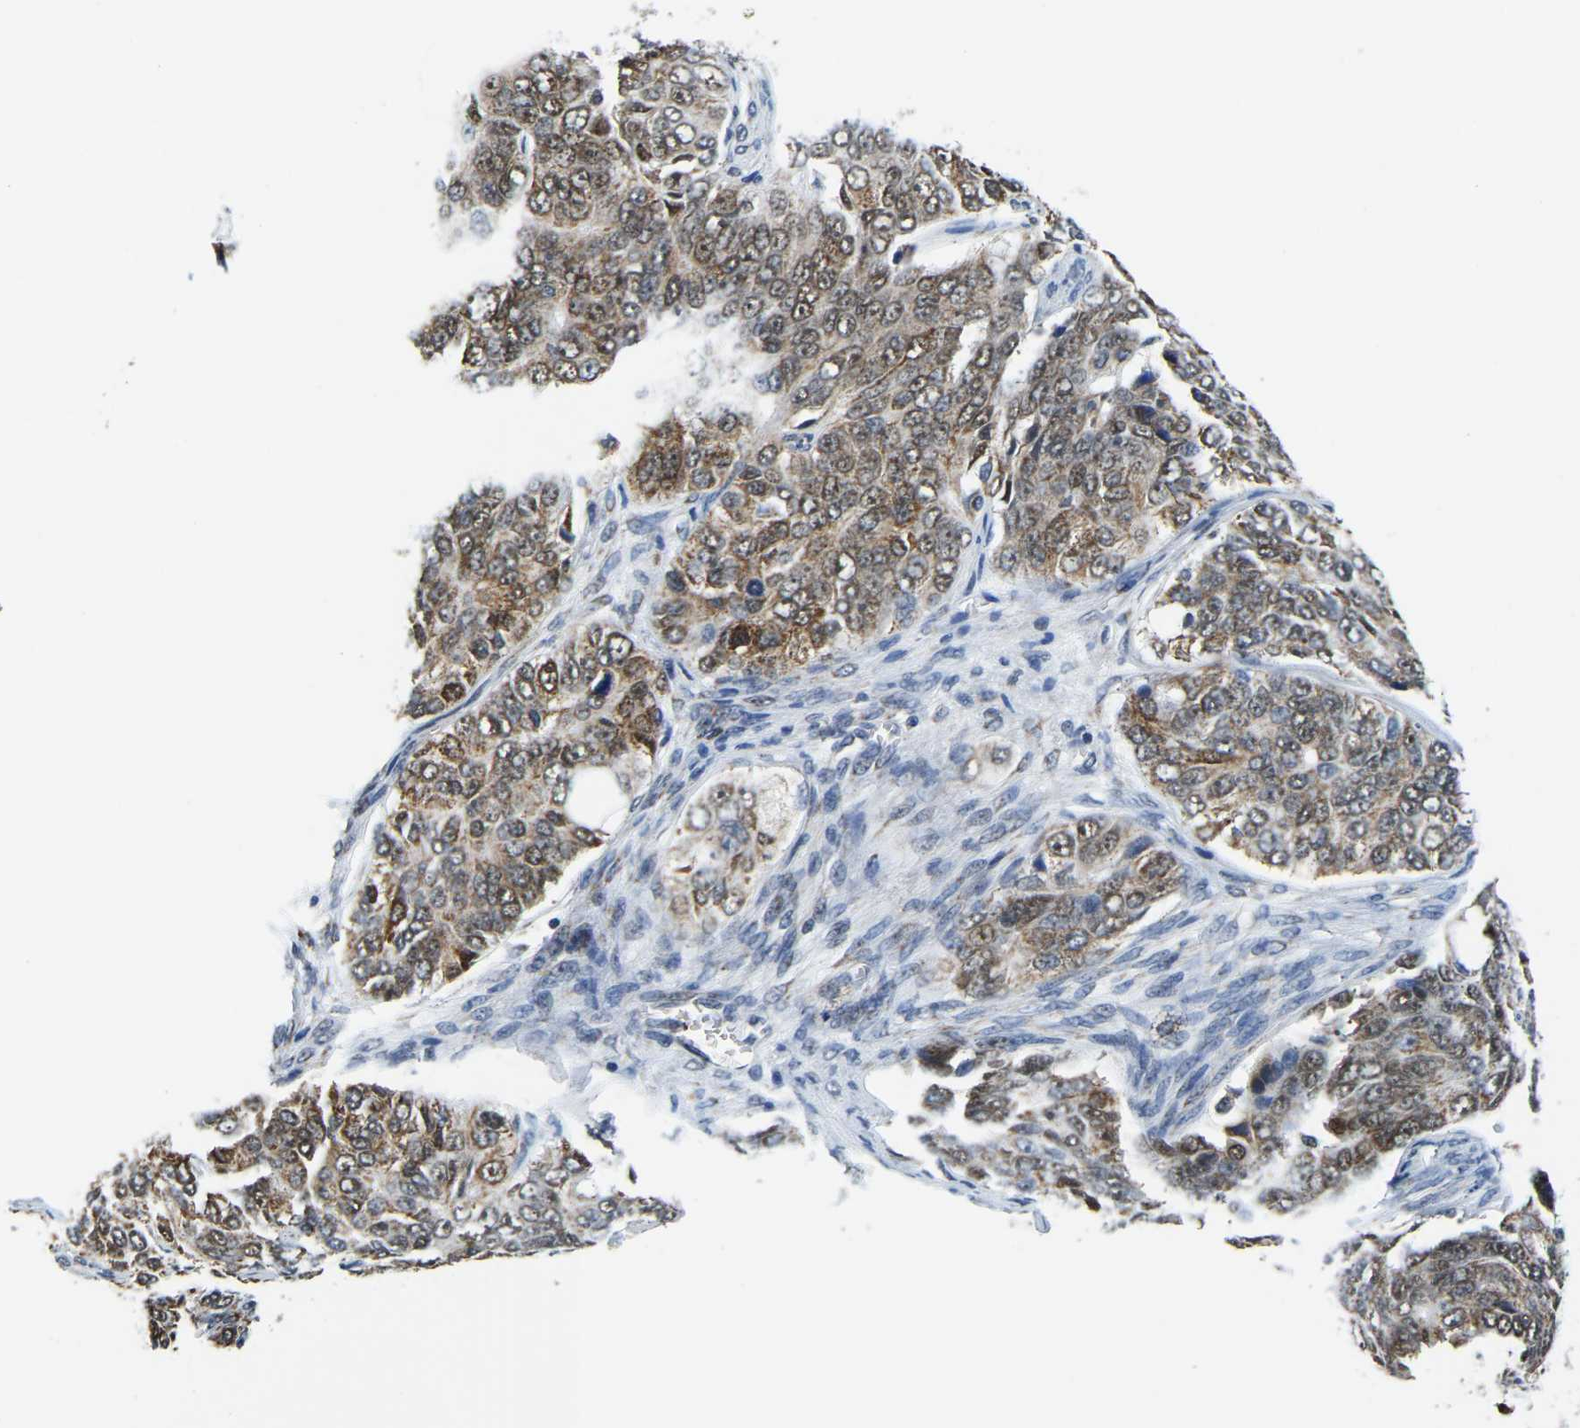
{"staining": {"intensity": "moderate", "quantity": ">75%", "location": "cytoplasmic/membranous,nuclear"}, "tissue": "ovarian cancer", "cell_type": "Tumor cells", "image_type": "cancer", "snomed": [{"axis": "morphology", "description": "Carcinoma, endometroid"}, {"axis": "topography", "description": "Ovary"}], "caption": "Brown immunohistochemical staining in human ovarian cancer (endometroid carcinoma) demonstrates moderate cytoplasmic/membranous and nuclear positivity in about >75% of tumor cells.", "gene": "BNIP3L", "patient": {"sex": "female", "age": 51}}